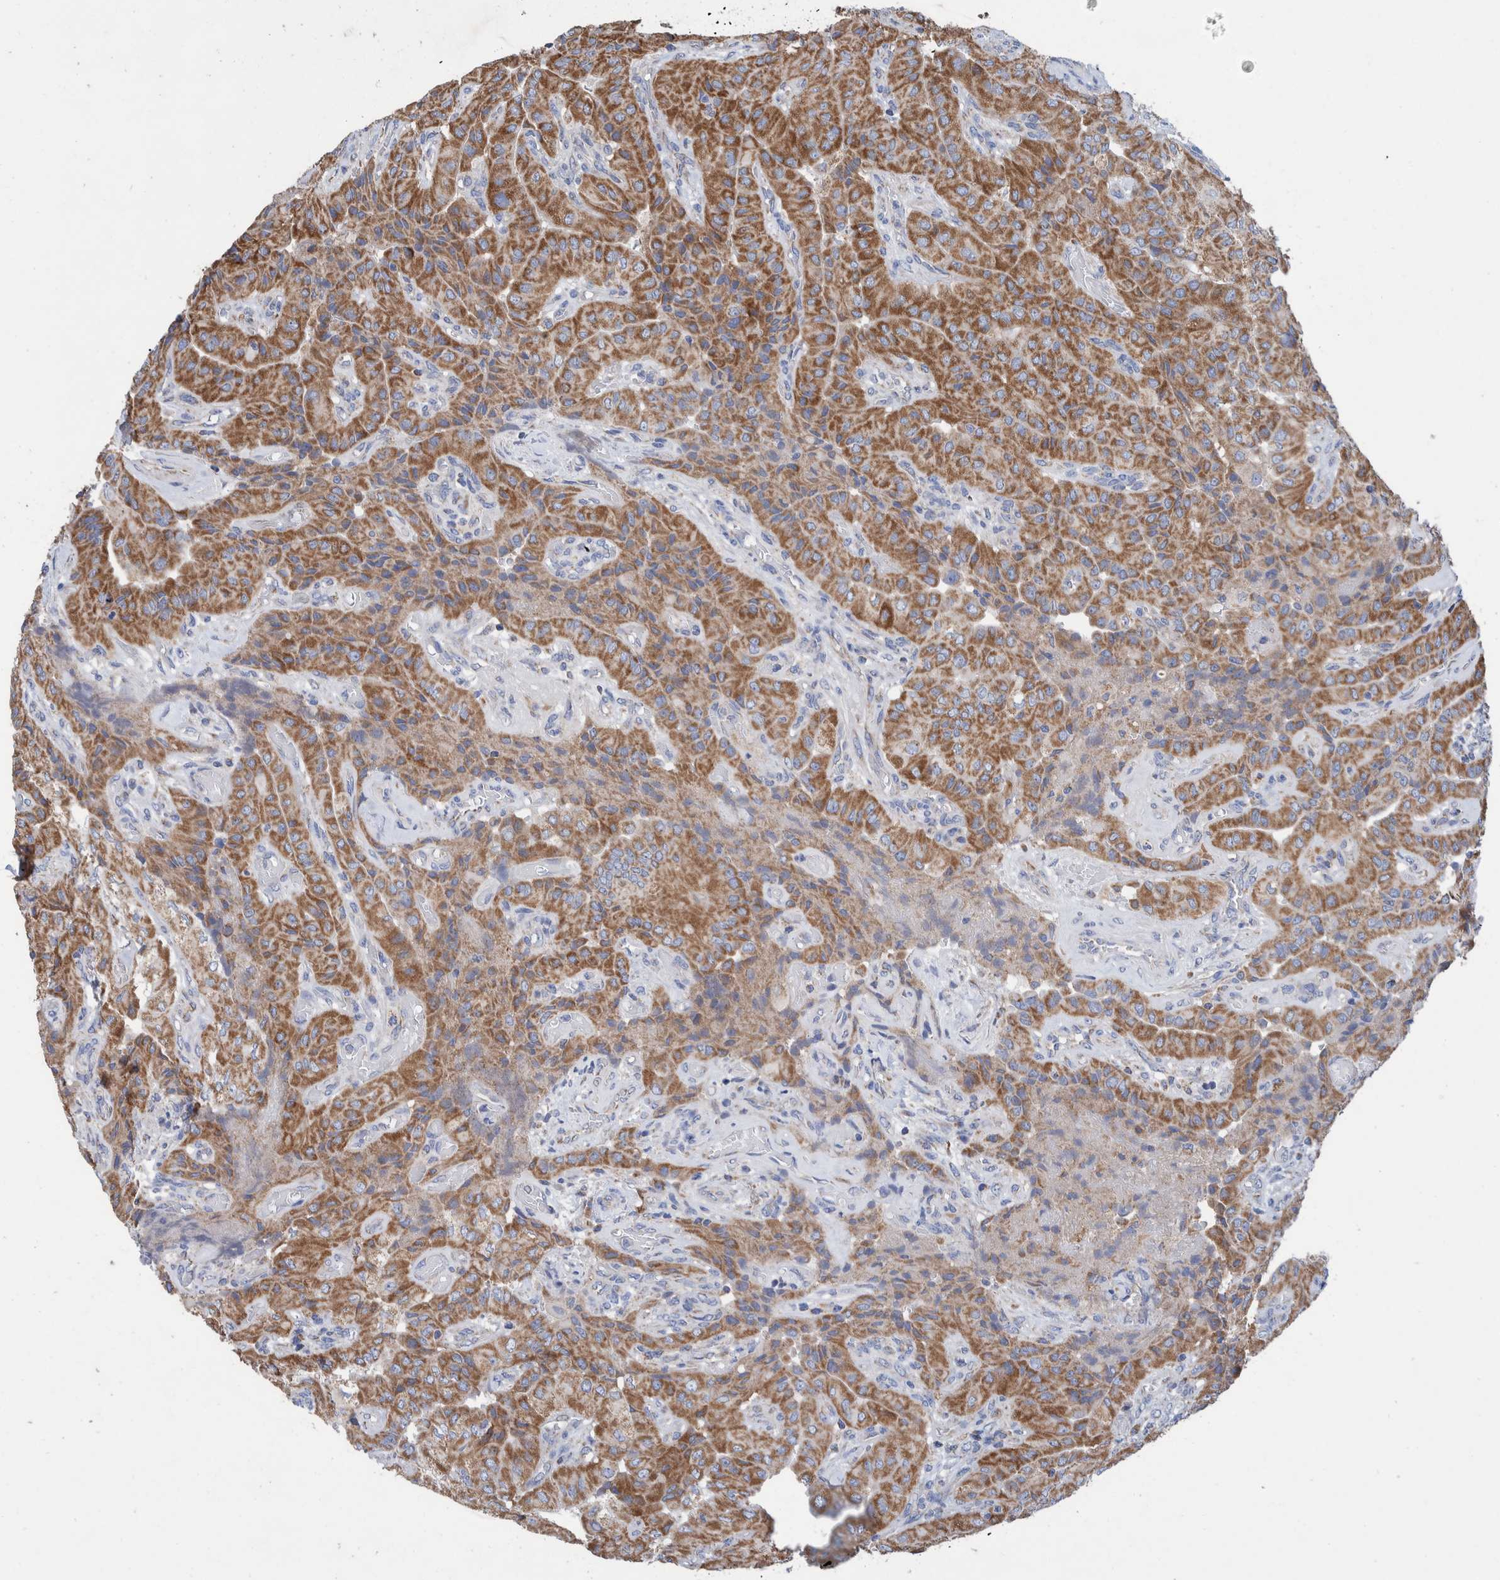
{"staining": {"intensity": "moderate", "quantity": ">75%", "location": "cytoplasmic/membranous"}, "tissue": "thyroid cancer", "cell_type": "Tumor cells", "image_type": "cancer", "snomed": [{"axis": "morphology", "description": "Papillary adenocarcinoma, NOS"}, {"axis": "topography", "description": "Thyroid gland"}], "caption": "A brown stain labels moderate cytoplasmic/membranous staining of a protein in human thyroid cancer tumor cells.", "gene": "DECR1", "patient": {"sex": "female", "age": 59}}